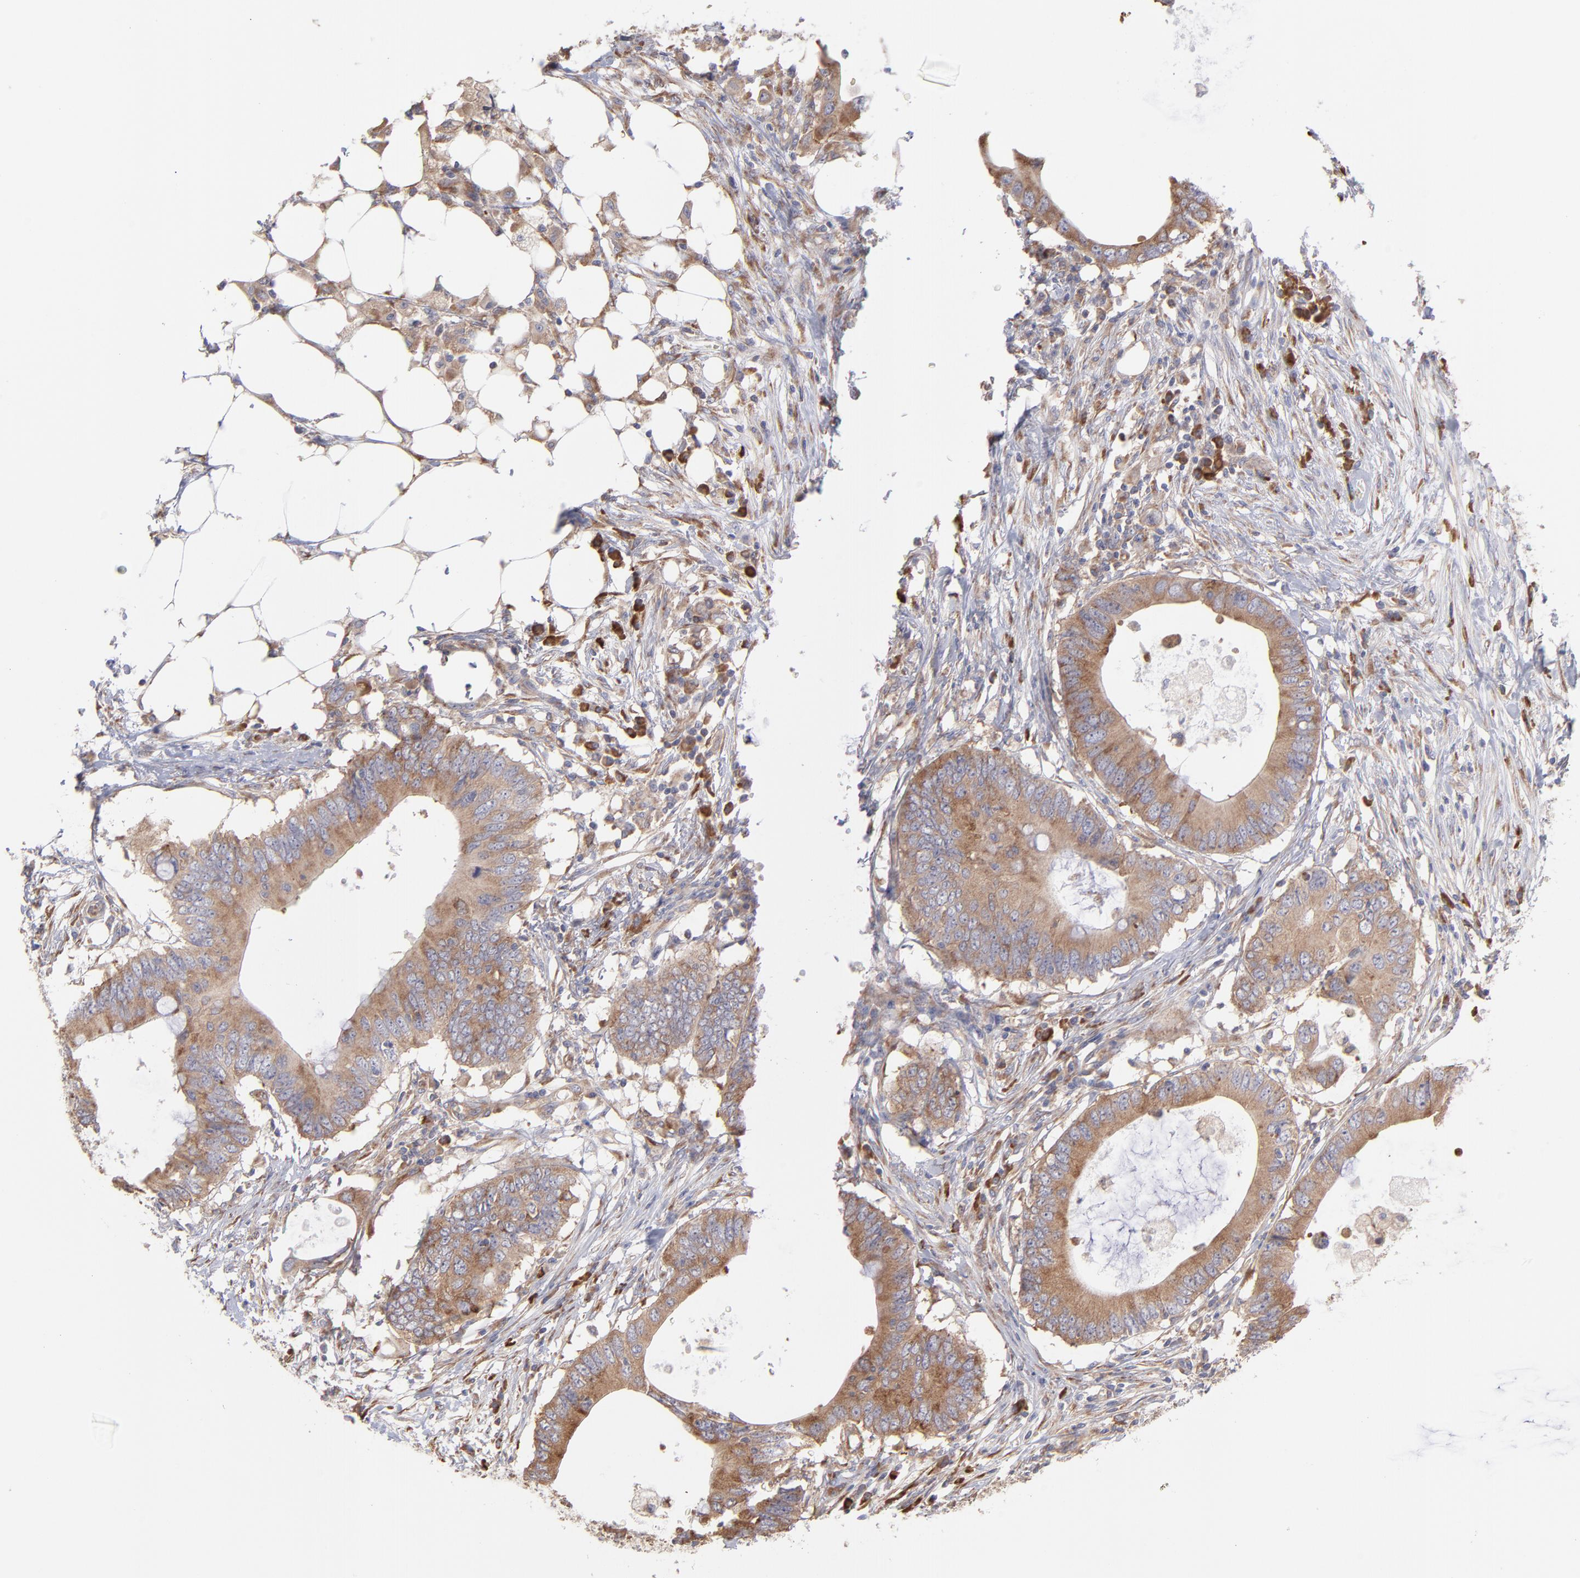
{"staining": {"intensity": "moderate", "quantity": ">75%", "location": "cytoplasmic/membranous"}, "tissue": "colorectal cancer", "cell_type": "Tumor cells", "image_type": "cancer", "snomed": [{"axis": "morphology", "description": "Adenocarcinoma, NOS"}, {"axis": "topography", "description": "Colon"}], "caption": "Immunohistochemistry (IHC) (DAB (3,3'-diaminobenzidine)) staining of human colorectal cancer reveals moderate cytoplasmic/membranous protein positivity in approximately >75% of tumor cells.", "gene": "RPLP0", "patient": {"sex": "male", "age": 71}}